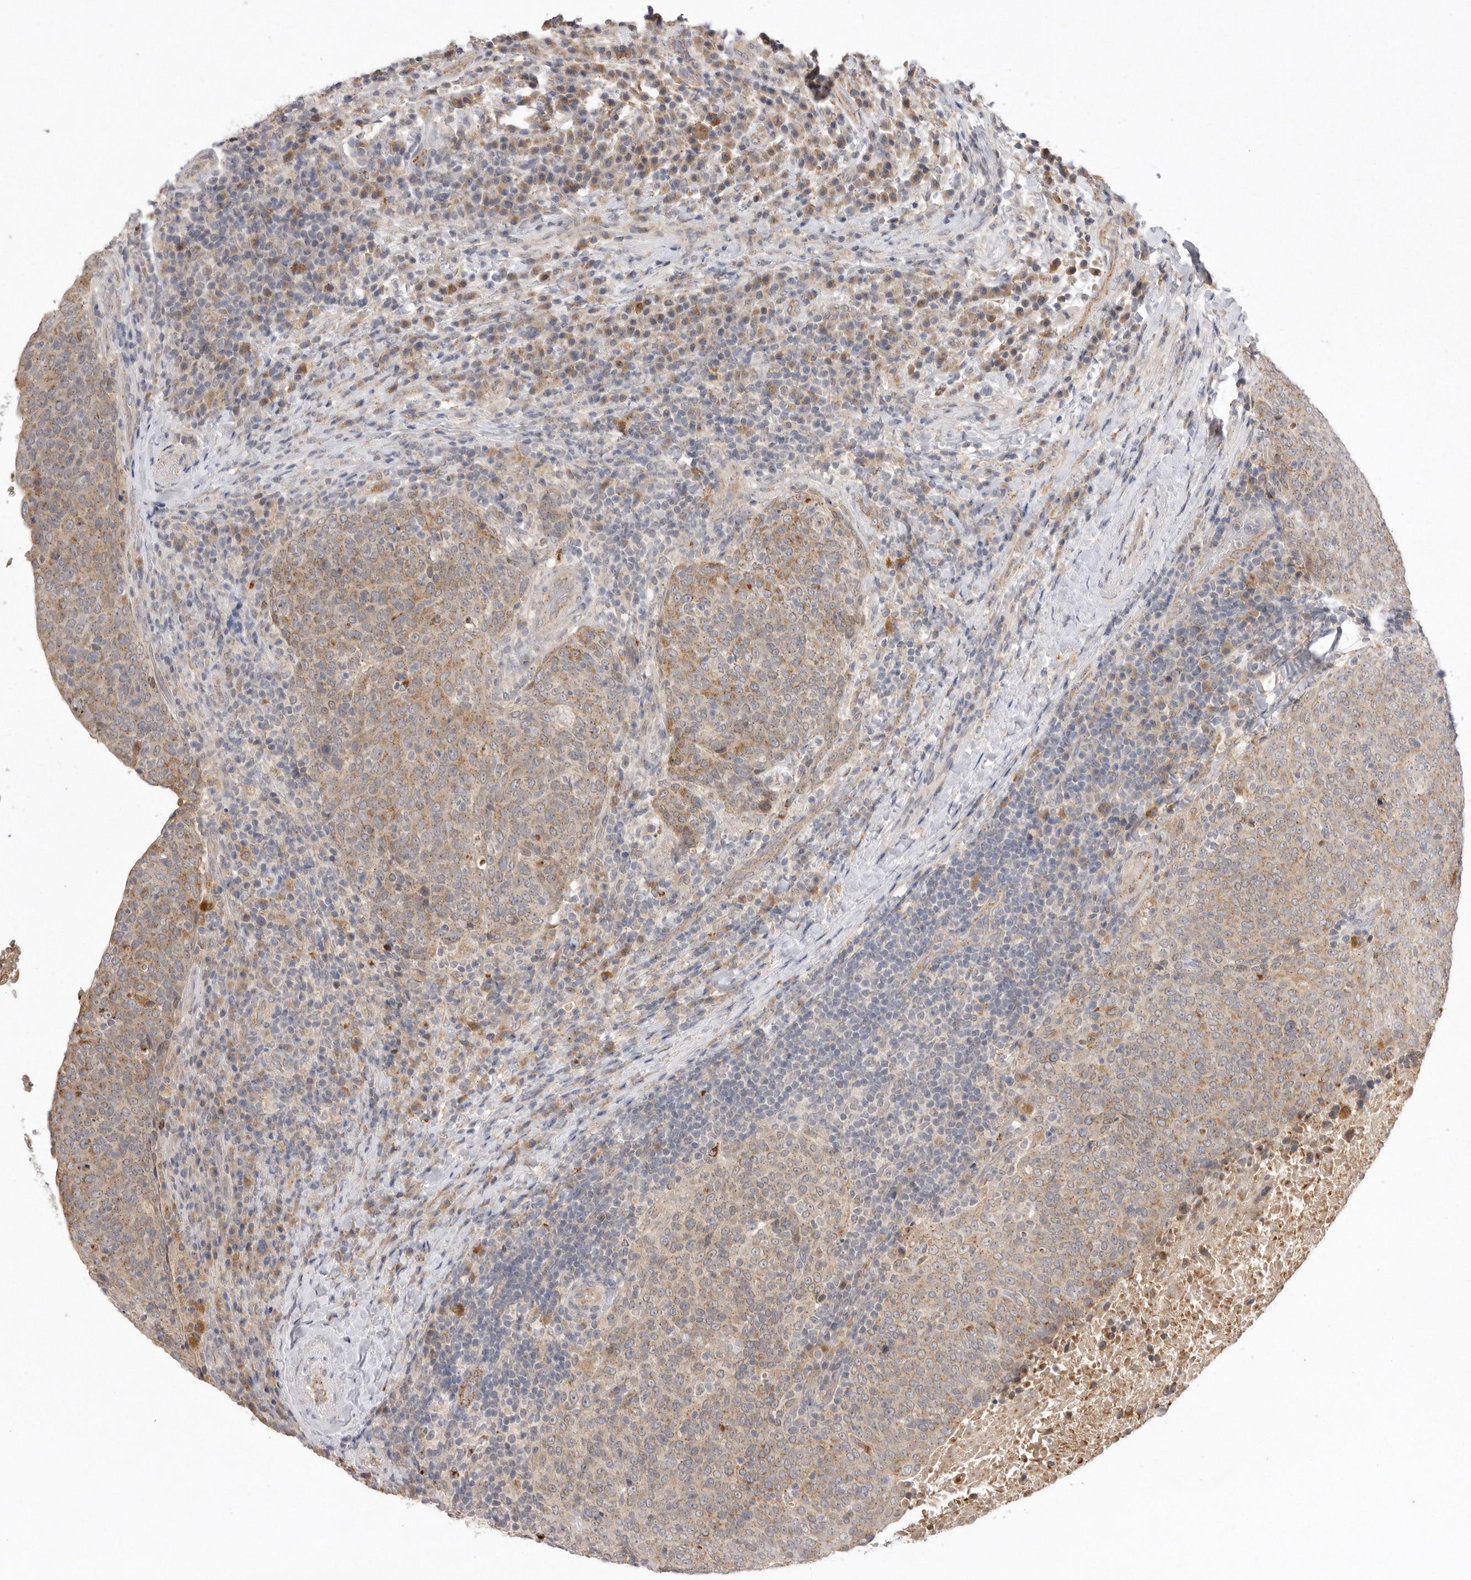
{"staining": {"intensity": "weak", "quantity": ">75%", "location": "cytoplasmic/membranous"}, "tissue": "head and neck cancer", "cell_type": "Tumor cells", "image_type": "cancer", "snomed": [{"axis": "morphology", "description": "Squamous cell carcinoma, NOS"}, {"axis": "morphology", "description": "Squamous cell carcinoma, metastatic, NOS"}, {"axis": "topography", "description": "Lymph node"}, {"axis": "topography", "description": "Head-Neck"}], "caption": "The immunohistochemical stain highlights weak cytoplasmic/membranous expression in tumor cells of metastatic squamous cell carcinoma (head and neck) tissue. (IHC, brightfield microscopy, high magnification).", "gene": "TLR3", "patient": {"sex": "male", "age": 62}}